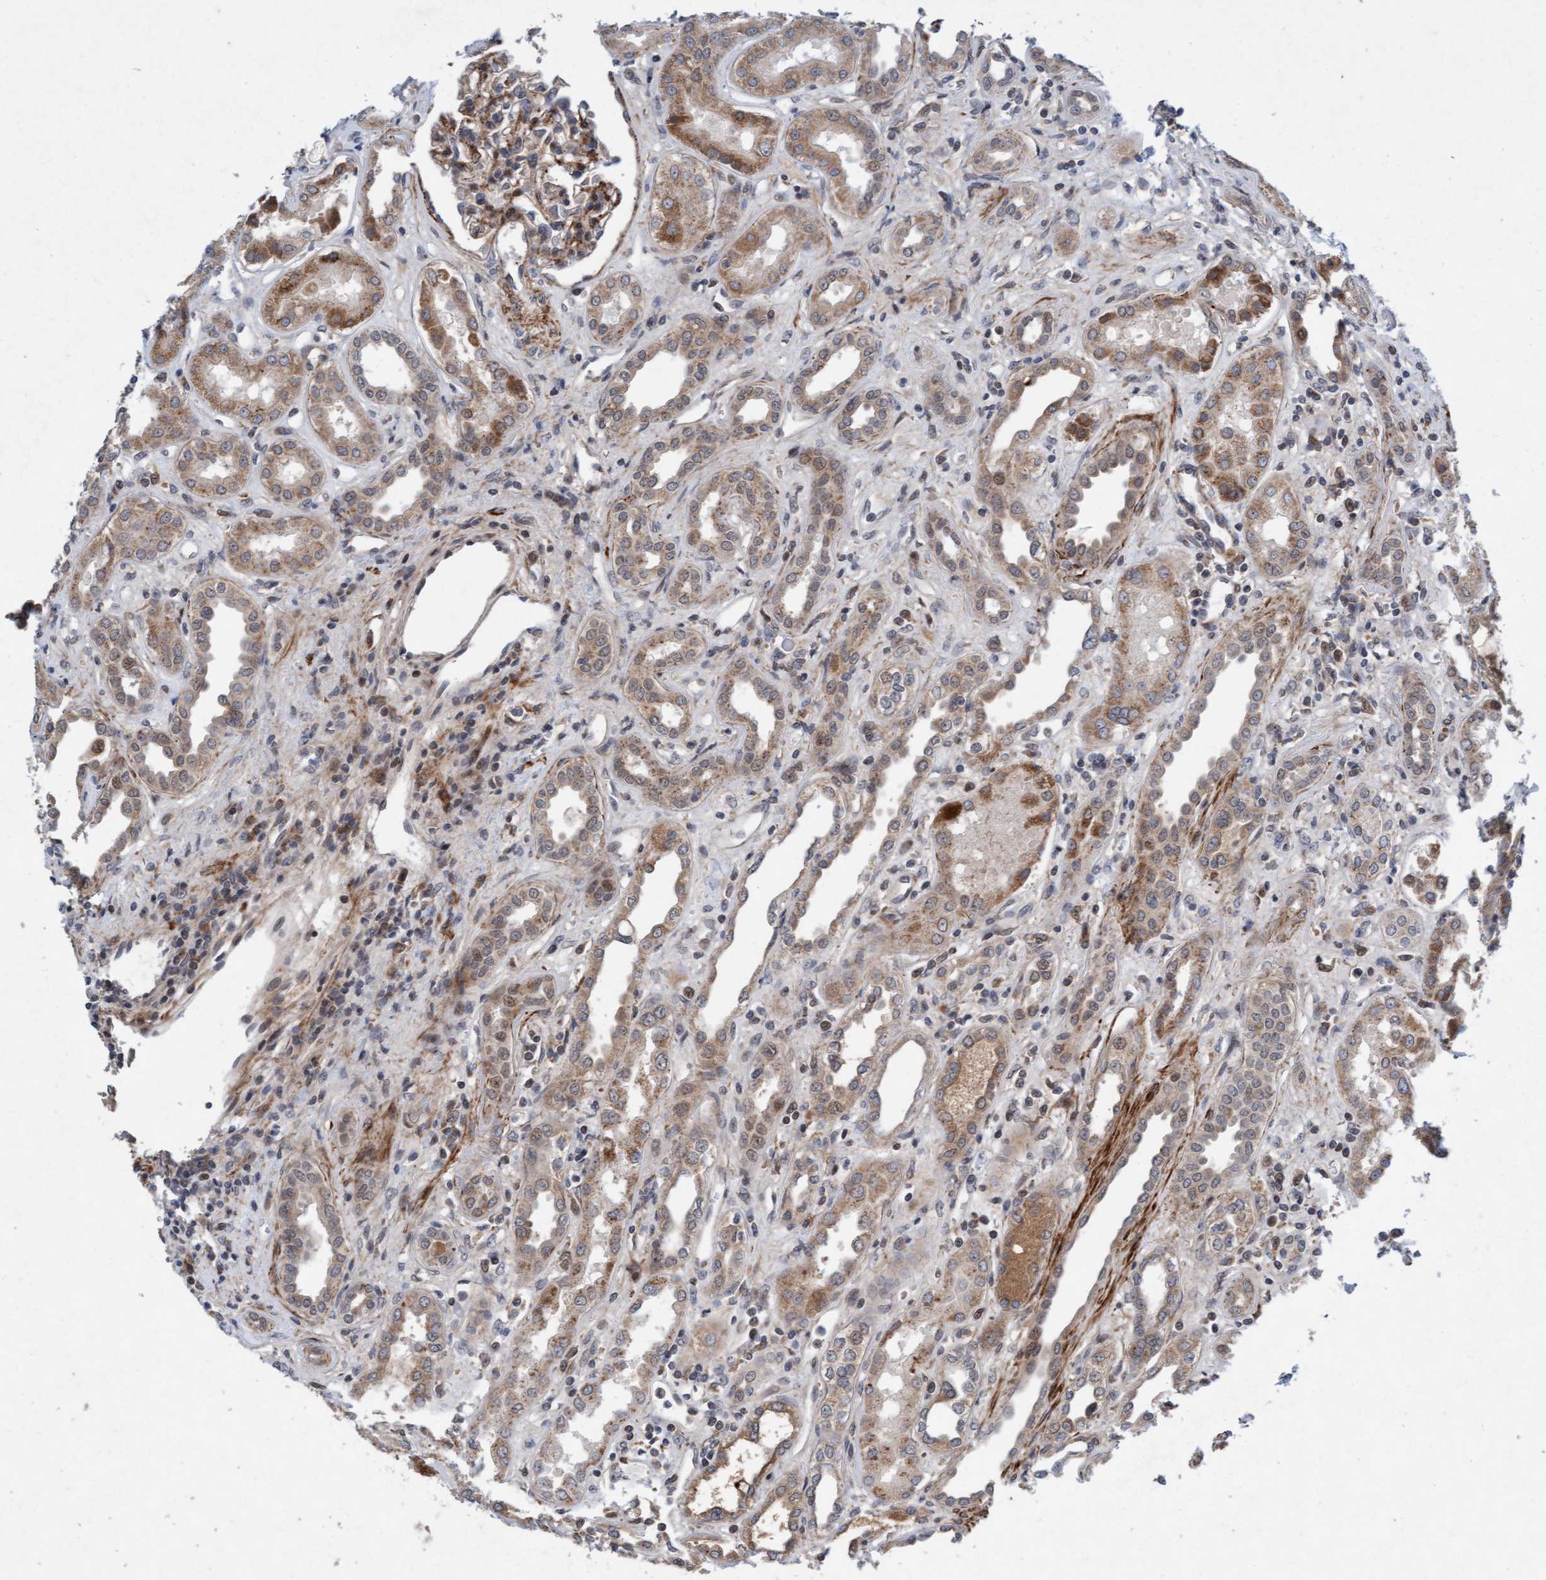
{"staining": {"intensity": "moderate", "quantity": ">75%", "location": "cytoplasmic/membranous"}, "tissue": "kidney", "cell_type": "Cells in glomeruli", "image_type": "normal", "snomed": [{"axis": "morphology", "description": "Normal tissue, NOS"}, {"axis": "topography", "description": "Kidney"}], "caption": "Kidney was stained to show a protein in brown. There is medium levels of moderate cytoplasmic/membranous positivity in approximately >75% of cells in glomeruli. (IHC, brightfield microscopy, high magnification).", "gene": "TMEM70", "patient": {"sex": "male", "age": 59}}